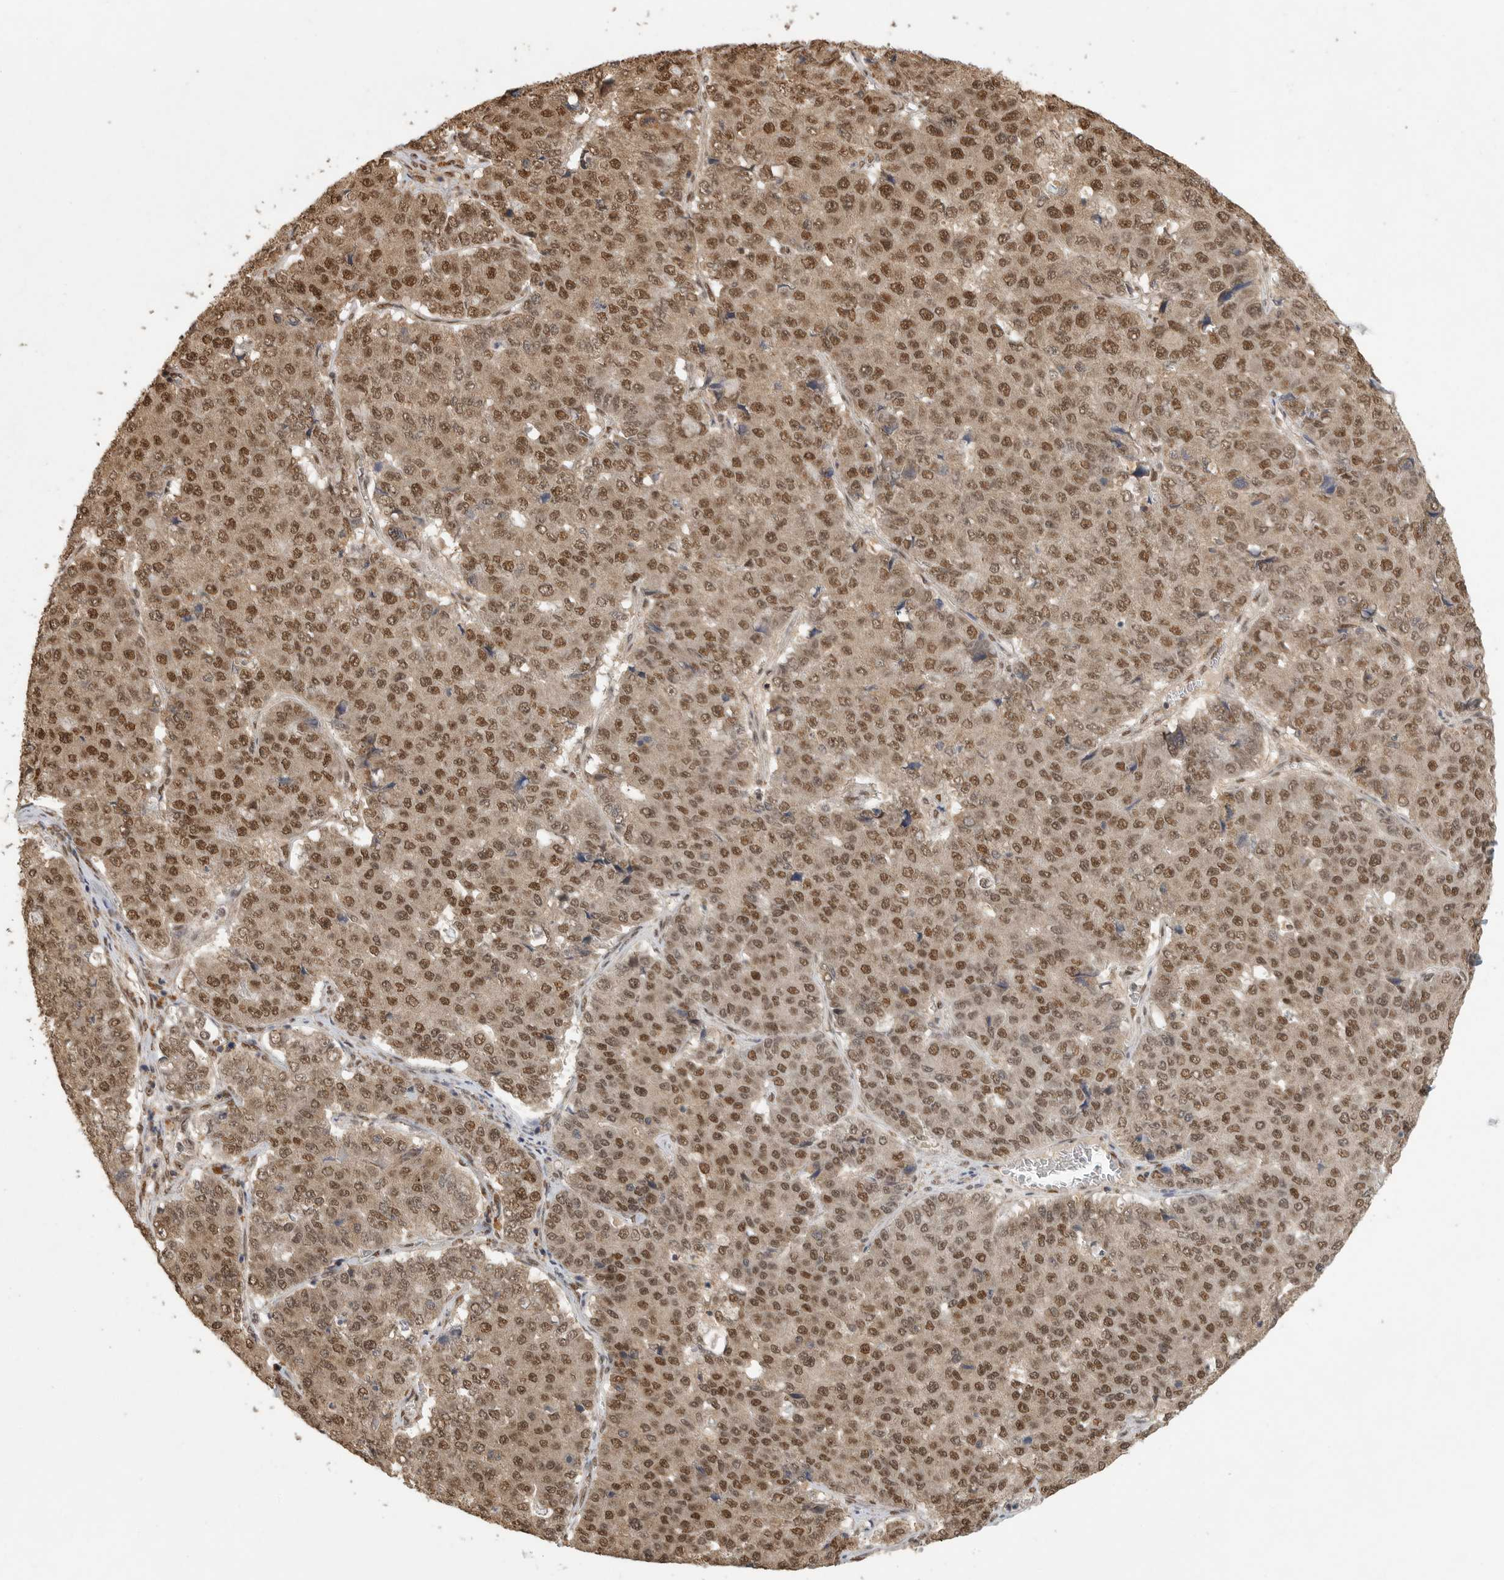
{"staining": {"intensity": "strong", "quantity": ">75%", "location": "nuclear"}, "tissue": "pancreatic cancer", "cell_type": "Tumor cells", "image_type": "cancer", "snomed": [{"axis": "morphology", "description": "Adenocarcinoma, NOS"}, {"axis": "topography", "description": "Pancreas"}], "caption": "Immunohistochemistry (IHC) of adenocarcinoma (pancreatic) displays high levels of strong nuclear positivity in approximately >75% of tumor cells. The staining was performed using DAB (3,3'-diaminobenzidine) to visualize the protein expression in brown, while the nuclei were stained in blue with hematoxylin (Magnification: 20x).", "gene": "DFFA", "patient": {"sex": "male", "age": 50}}